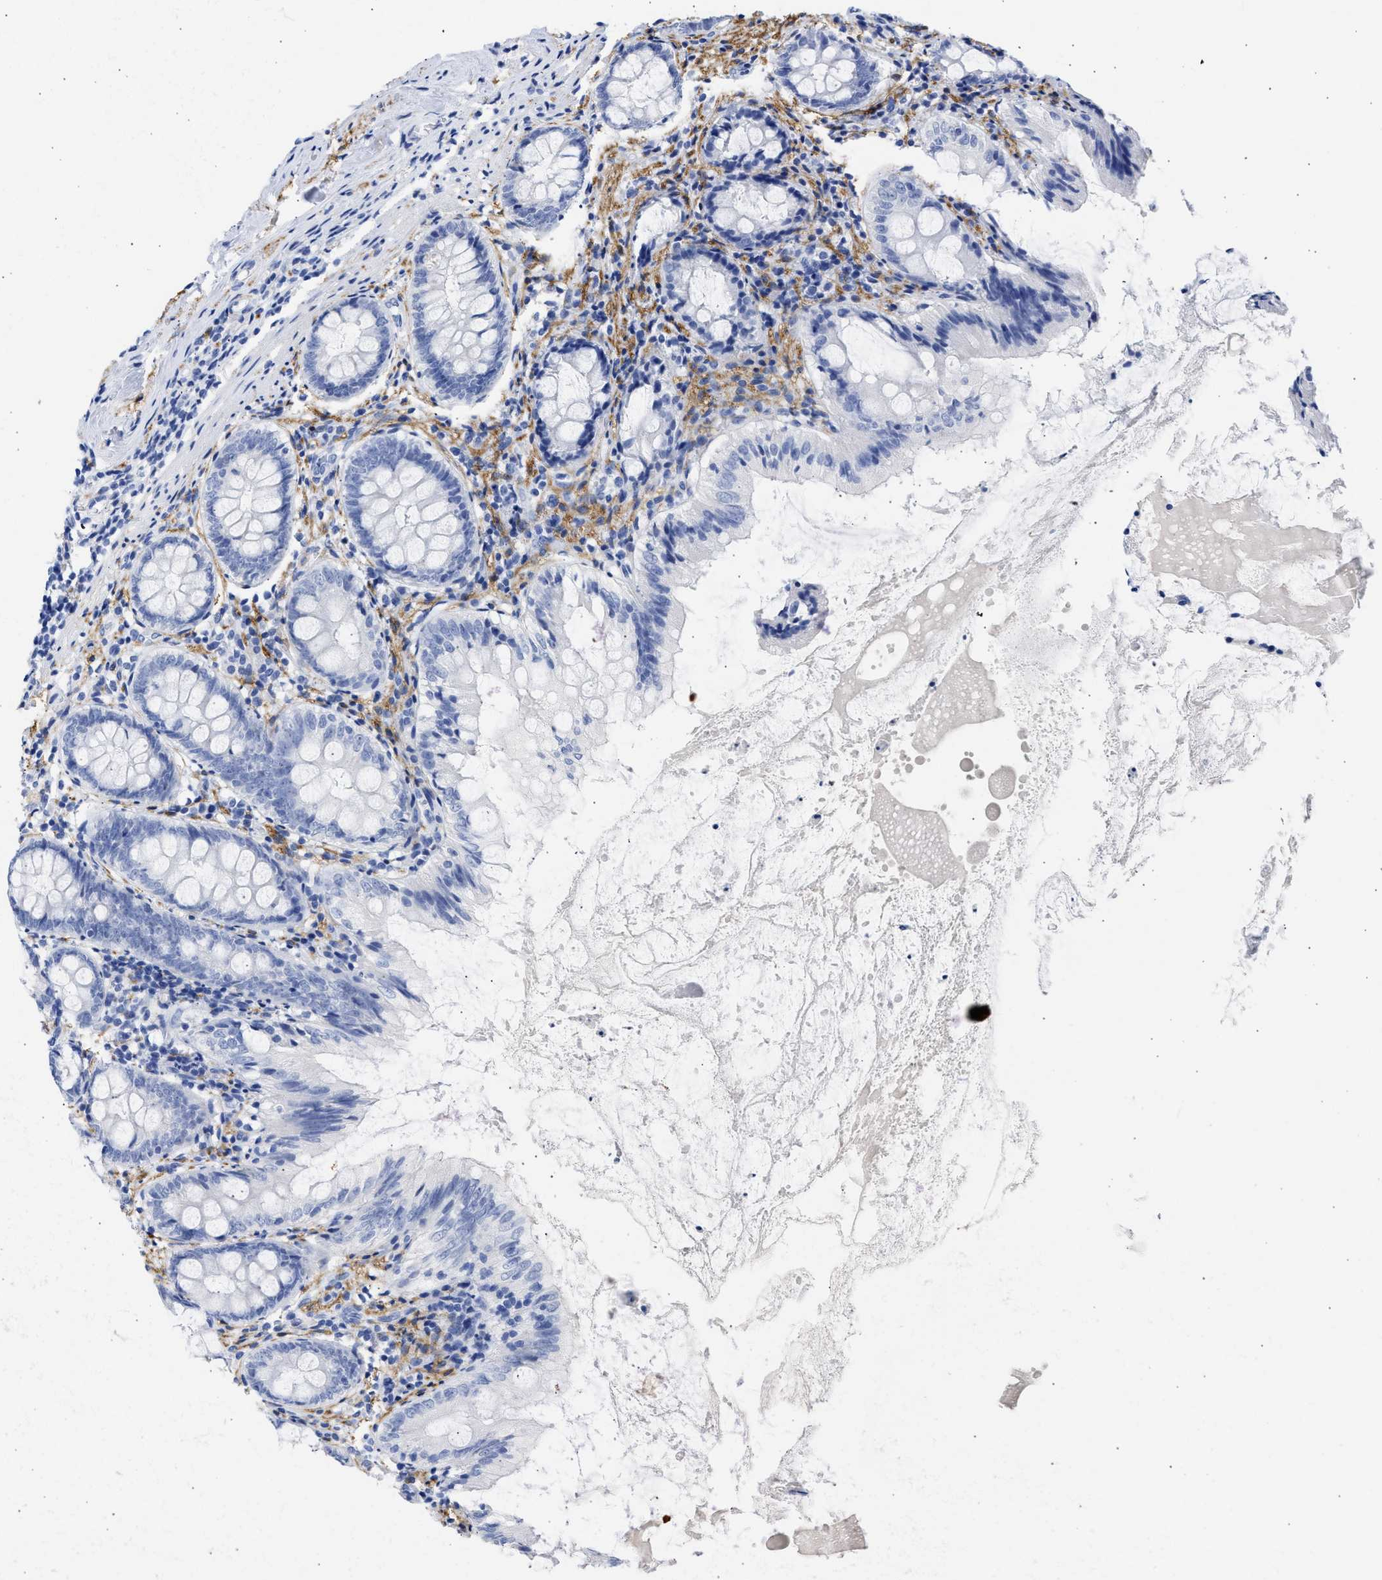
{"staining": {"intensity": "negative", "quantity": "none", "location": "none"}, "tissue": "appendix", "cell_type": "Glandular cells", "image_type": "normal", "snomed": [{"axis": "morphology", "description": "Normal tissue, NOS"}, {"axis": "topography", "description": "Appendix"}], "caption": "This image is of unremarkable appendix stained with IHC to label a protein in brown with the nuclei are counter-stained blue. There is no expression in glandular cells. (DAB (3,3'-diaminobenzidine) IHC with hematoxylin counter stain).", "gene": "NCAM1", "patient": {"sex": "female", "age": 77}}